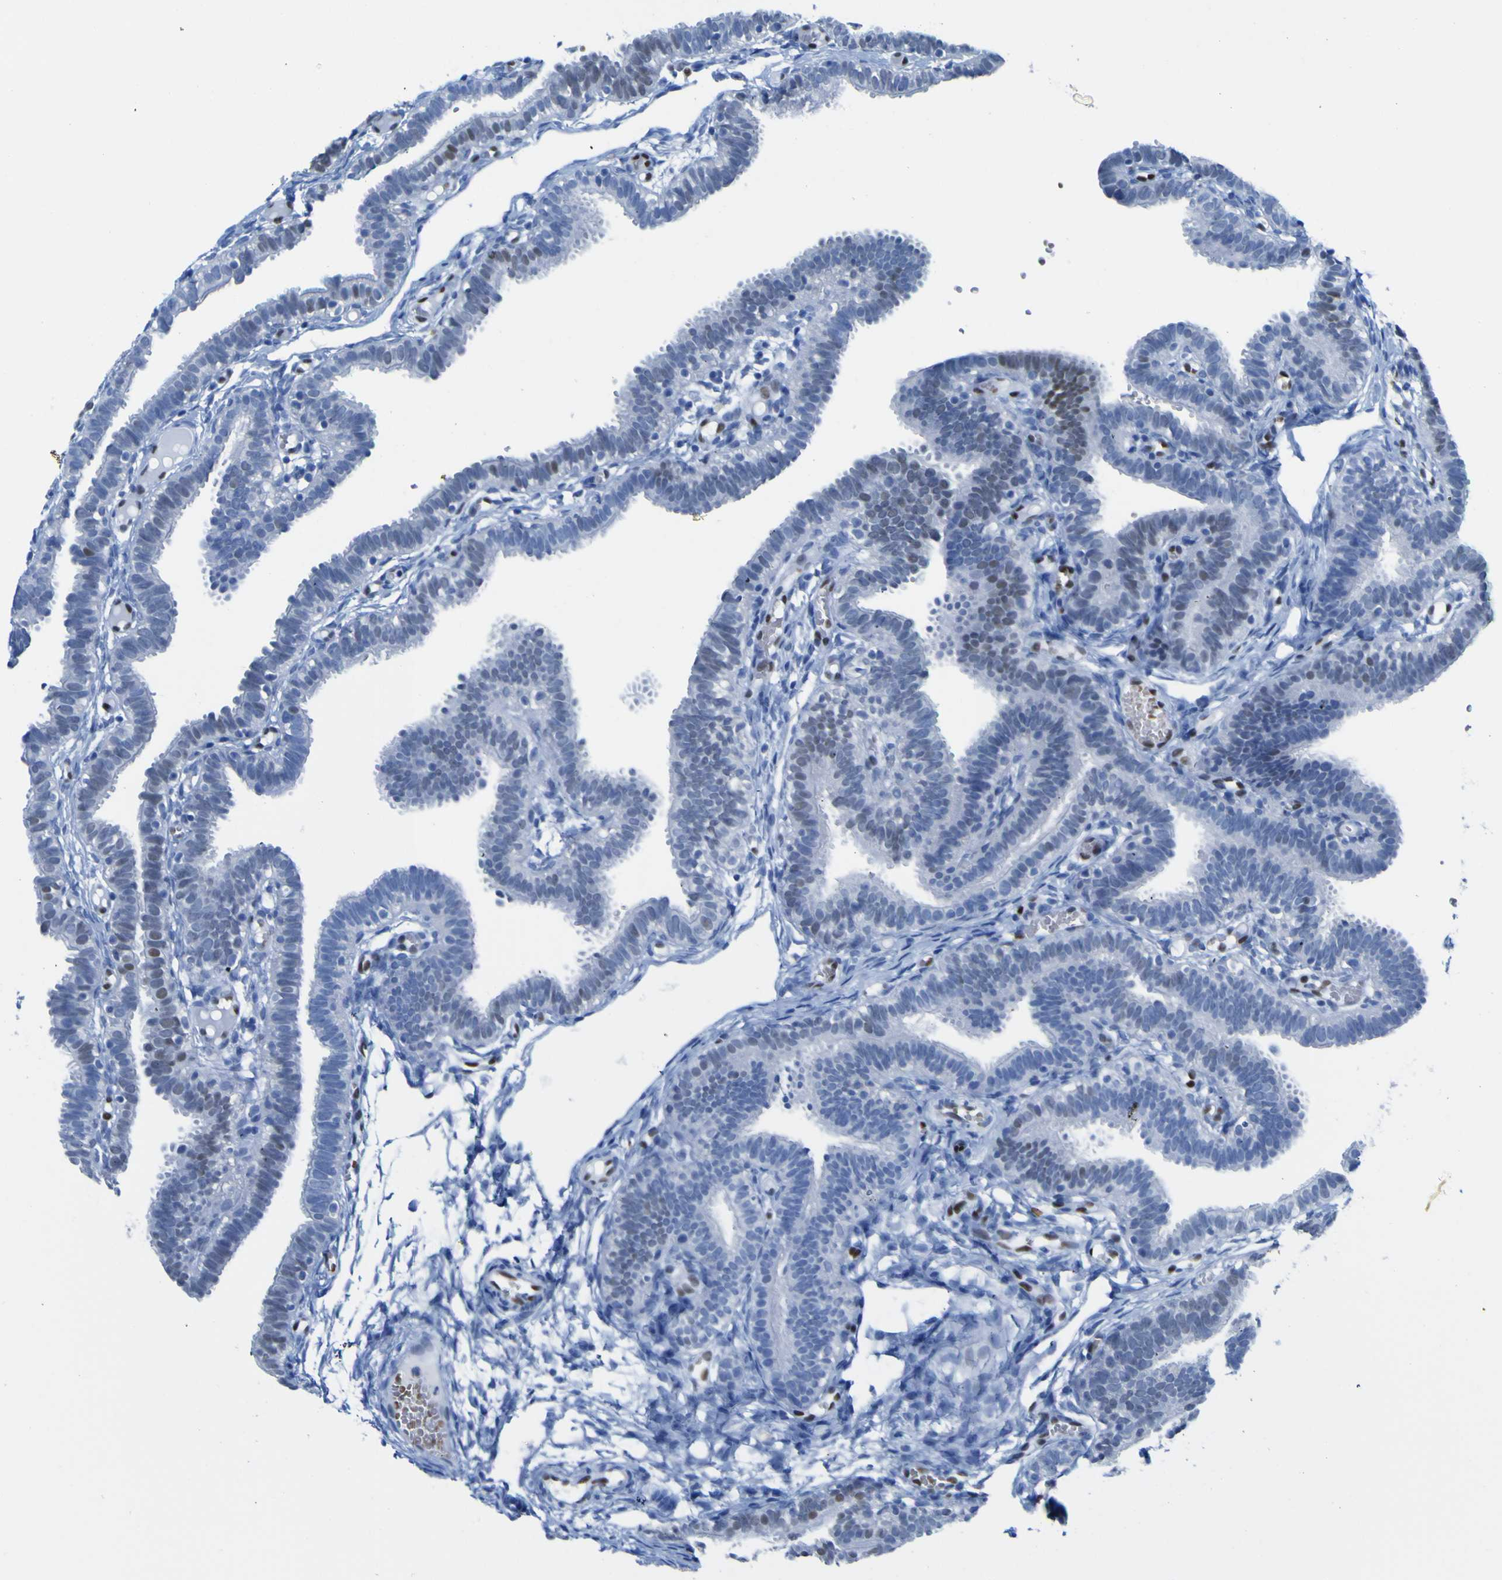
{"staining": {"intensity": "moderate", "quantity": "<25%", "location": "nuclear"}, "tissue": "fallopian tube", "cell_type": "Glandular cells", "image_type": "normal", "snomed": [{"axis": "morphology", "description": "Normal tissue, NOS"}, {"axis": "topography", "description": "Fallopian tube"}, {"axis": "topography", "description": "Placenta"}], "caption": "Immunohistochemical staining of unremarkable human fallopian tube demonstrates low levels of moderate nuclear positivity in approximately <25% of glandular cells. Immunohistochemistry stains the protein in brown and the nuclei are stained blue.", "gene": "DACH1", "patient": {"sex": "female", "age": 34}}